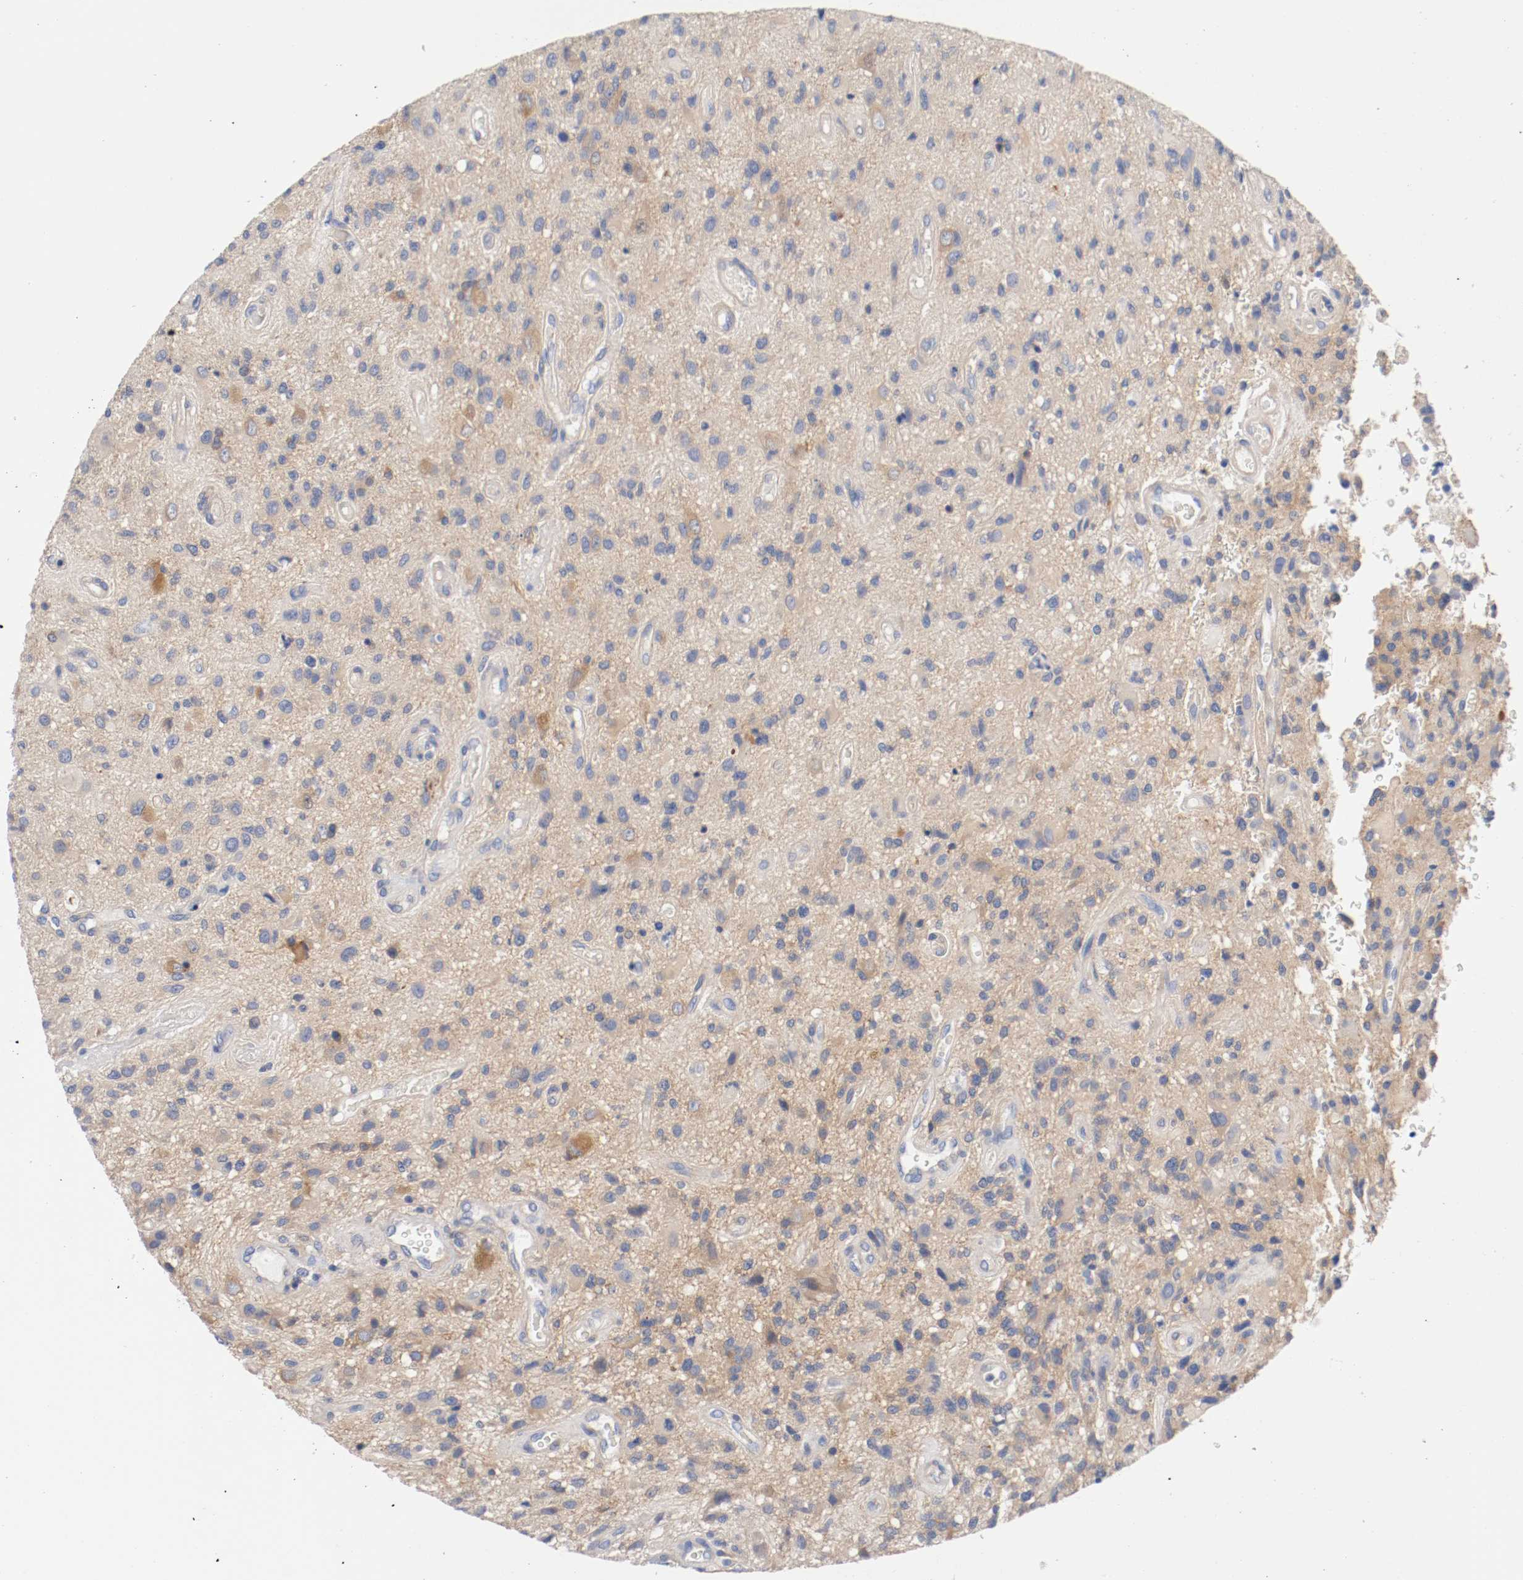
{"staining": {"intensity": "moderate", "quantity": "<25%", "location": "cytoplasmic/membranous"}, "tissue": "glioma", "cell_type": "Tumor cells", "image_type": "cancer", "snomed": [{"axis": "morphology", "description": "Normal tissue, NOS"}, {"axis": "morphology", "description": "Glioma, malignant, High grade"}, {"axis": "topography", "description": "Cerebral cortex"}], "caption": "A brown stain shows moderate cytoplasmic/membranous staining of a protein in glioma tumor cells.", "gene": "HGS", "patient": {"sex": "male", "age": 75}}